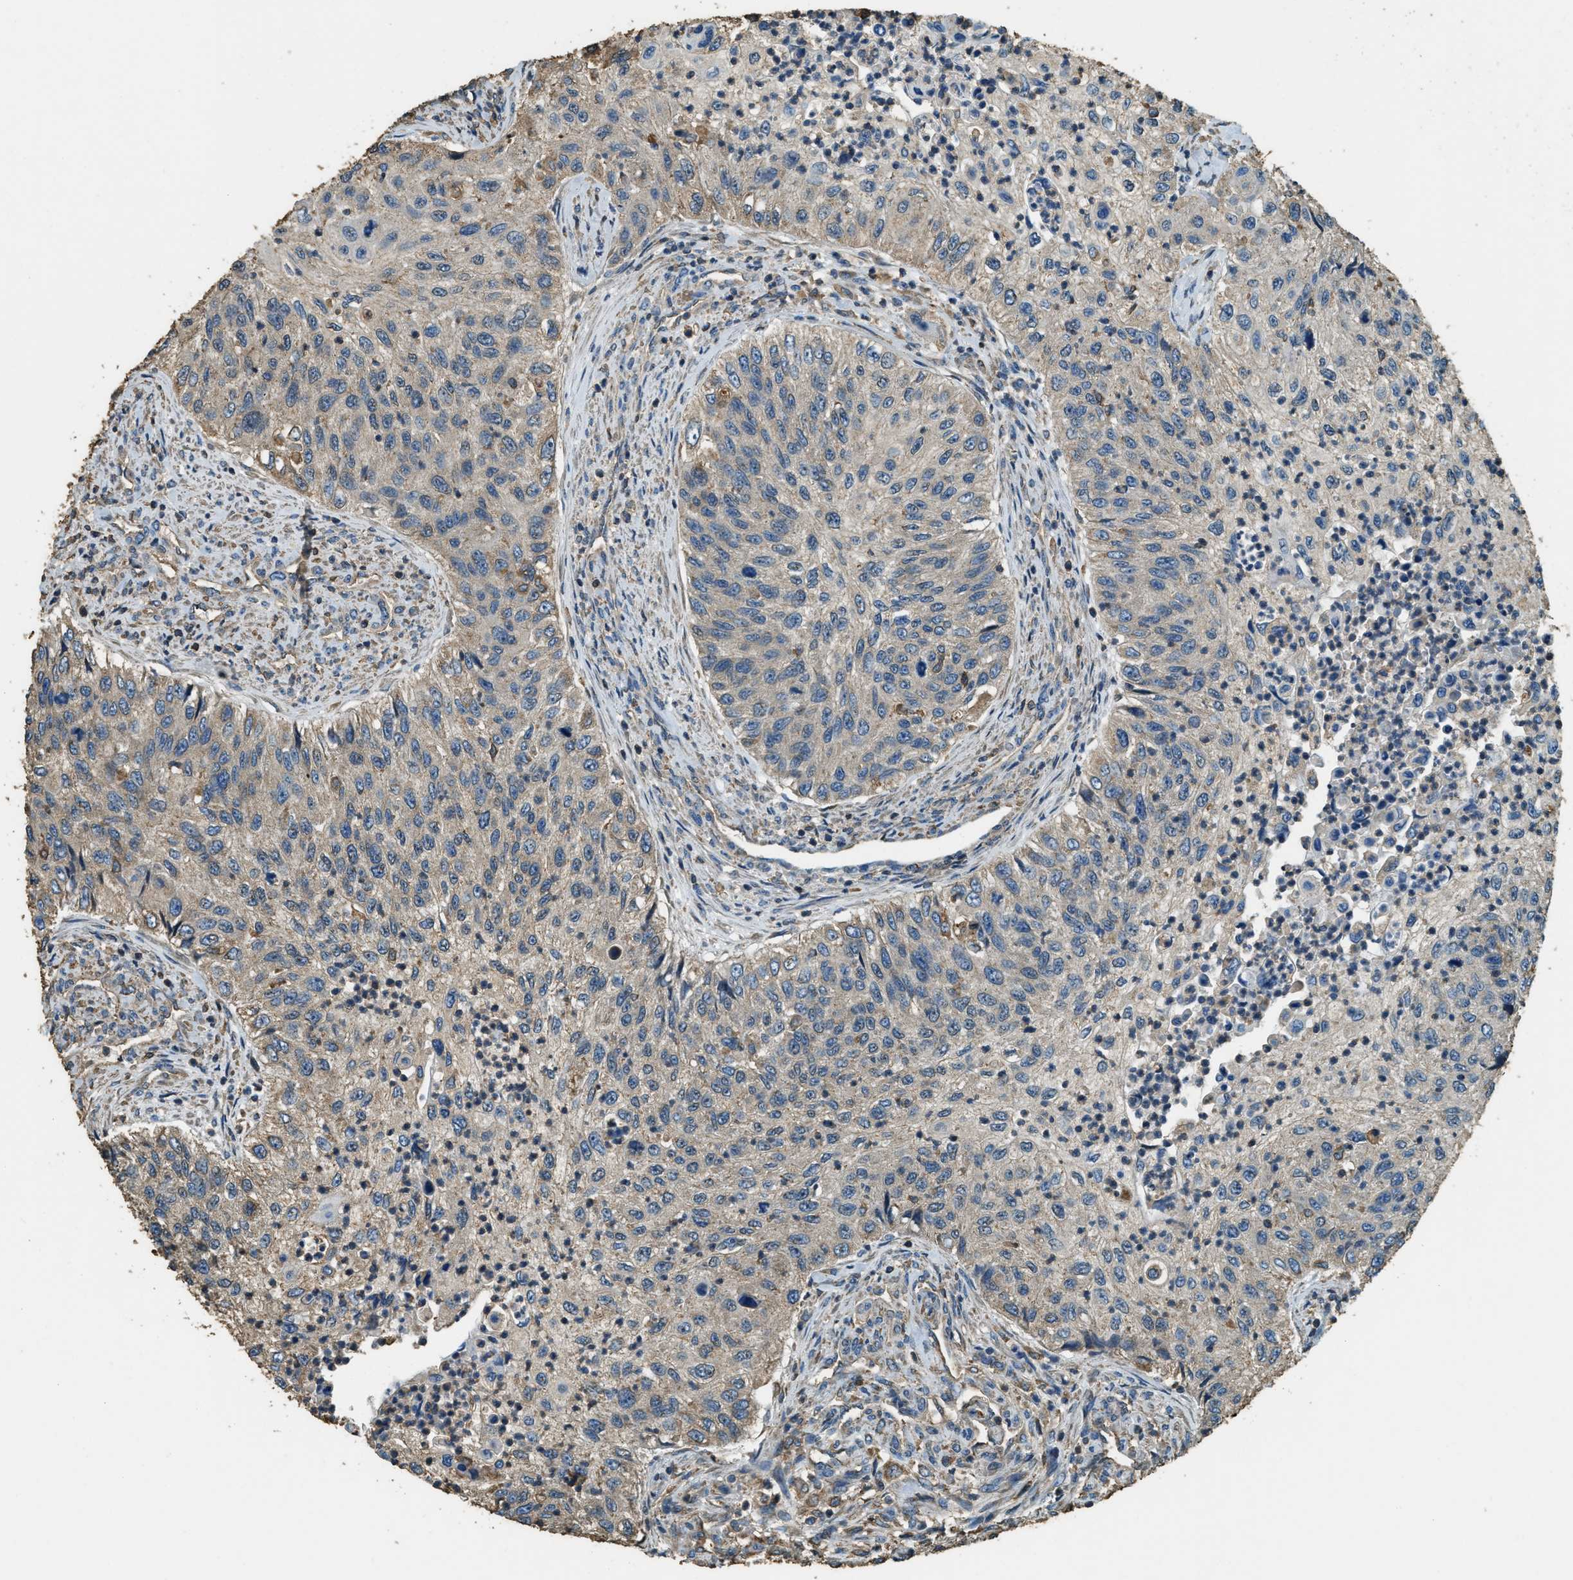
{"staining": {"intensity": "weak", "quantity": ">75%", "location": "cytoplasmic/membranous"}, "tissue": "urothelial cancer", "cell_type": "Tumor cells", "image_type": "cancer", "snomed": [{"axis": "morphology", "description": "Urothelial carcinoma, High grade"}, {"axis": "topography", "description": "Urinary bladder"}], "caption": "The image shows staining of urothelial cancer, revealing weak cytoplasmic/membranous protein staining (brown color) within tumor cells. The staining was performed using DAB (3,3'-diaminobenzidine) to visualize the protein expression in brown, while the nuclei were stained in blue with hematoxylin (Magnification: 20x).", "gene": "ERGIC1", "patient": {"sex": "female", "age": 60}}